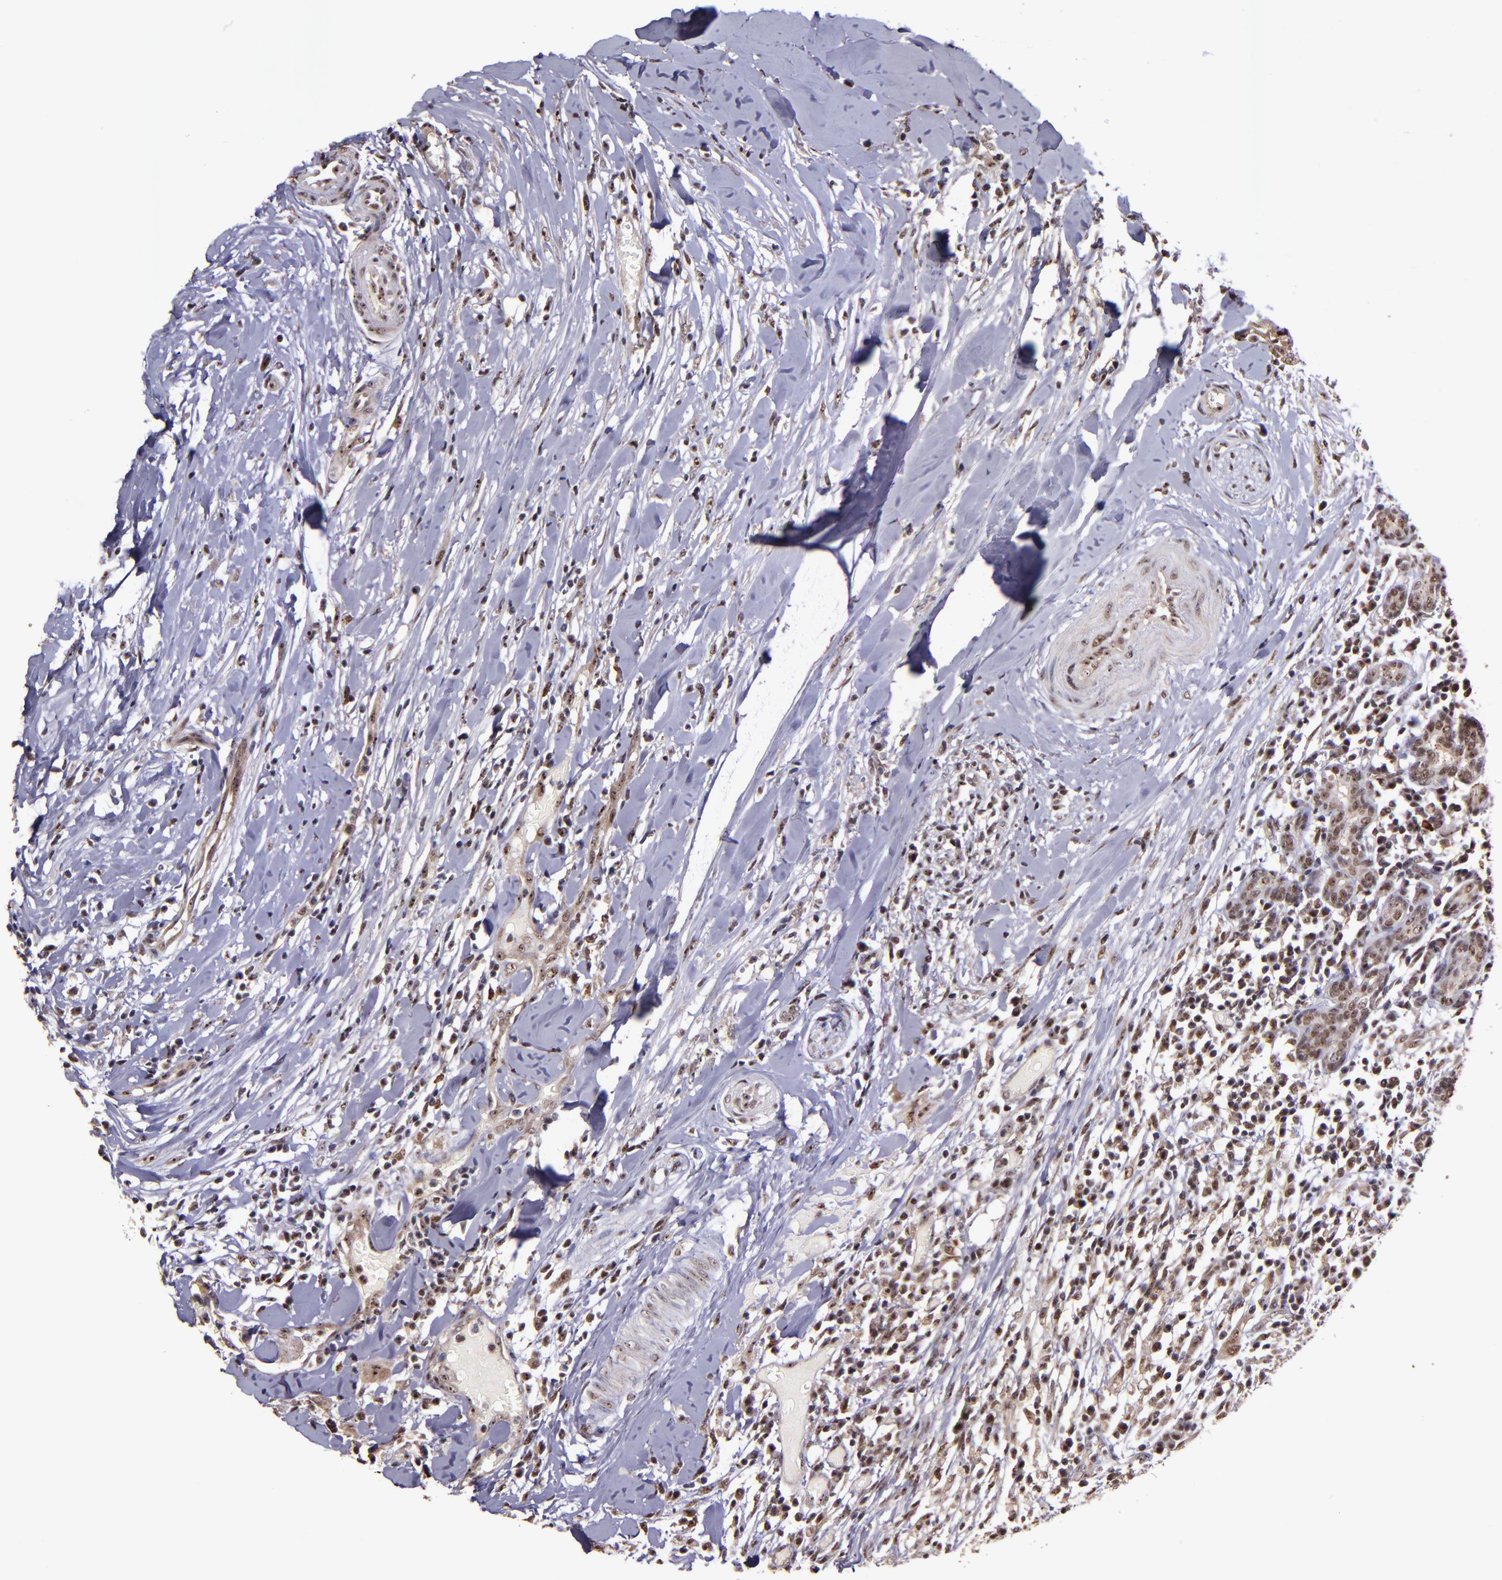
{"staining": {"intensity": "moderate", "quantity": ">75%", "location": "cytoplasmic/membranous,nuclear"}, "tissue": "head and neck cancer", "cell_type": "Tumor cells", "image_type": "cancer", "snomed": [{"axis": "morphology", "description": "Neoplasm, malignant, NOS"}, {"axis": "topography", "description": "Salivary gland"}, {"axis": "topography", "description": "Head-Neck"}], "caption": "IHC of neoplasm (malignant) (head and neck) exhibits medium levels of moderate cytoplasmic/membranous and nuclear staining in about >75% of tumor cells.", "gene": "CECR2", "patient": {"sex": "male", "age": 43}}